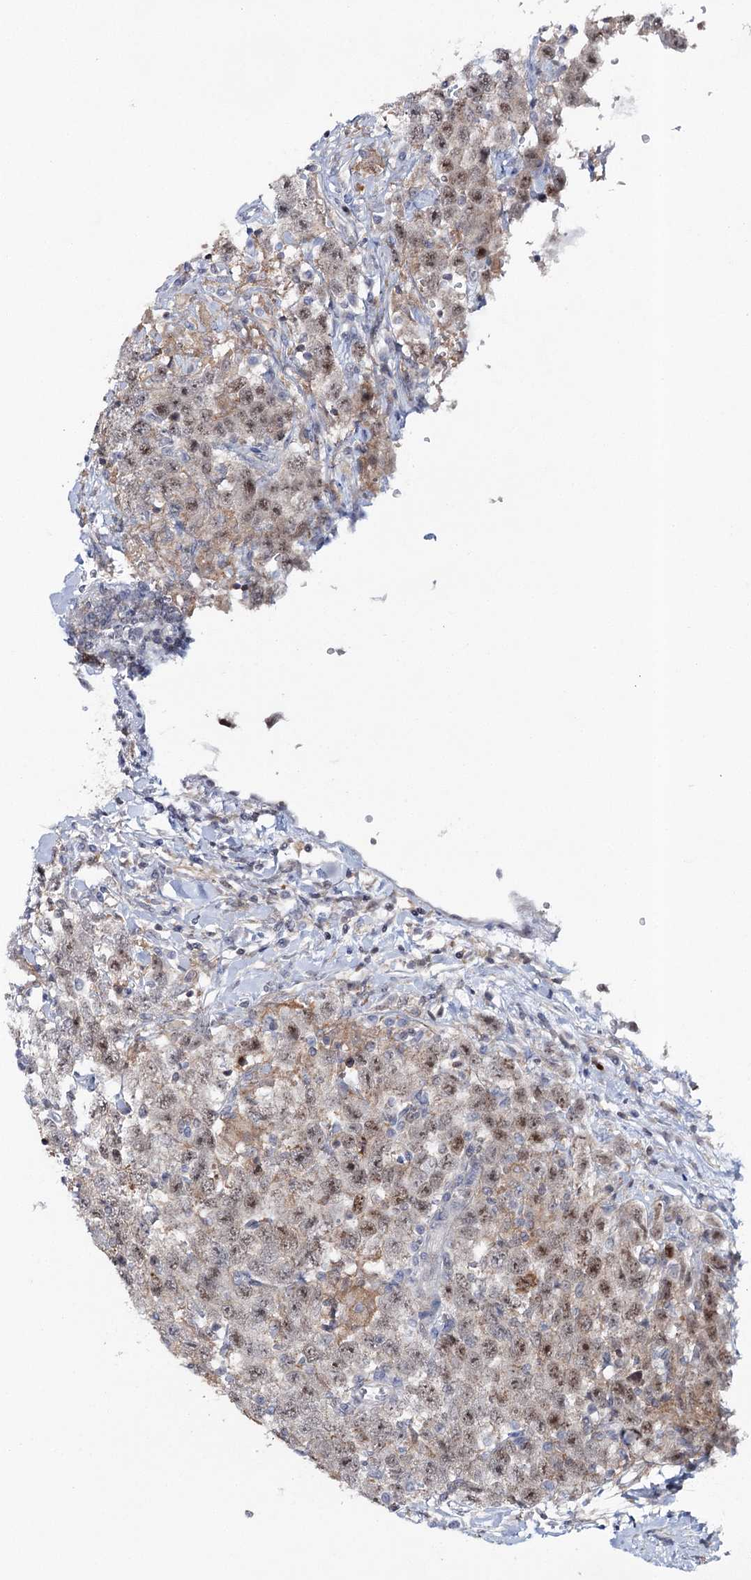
{"staining": {"intensity": "moderate", "quantity": "<25%", "location": "cytoplasmic/membranous,nuclear"}, "tissue": "testis cancer", "cell_type": "Tumor cells", "image_type": "cancer", "snomed": [{"axis": "morphology", "description": "Seminoma, NOS"}, {"axis": "topography", "description": "Testis"}], "caption": "Immunohistochemistry (IHC) staining of seminoma (testis), which reveals low levels of moderate cytoplasmic/membranous and nuclear staining in about <25% of tumor cells indicating moderate cytoplasmic/membranous and nuclear protein expression. The staining was performed using DAB (3,3'-diaminobenzidine) (brown) for protein detection and nuclei were counterstained in hematoxylin (blue).", "gene": "ZC3H8", "patient": {"sex": "male", "age": 41}}